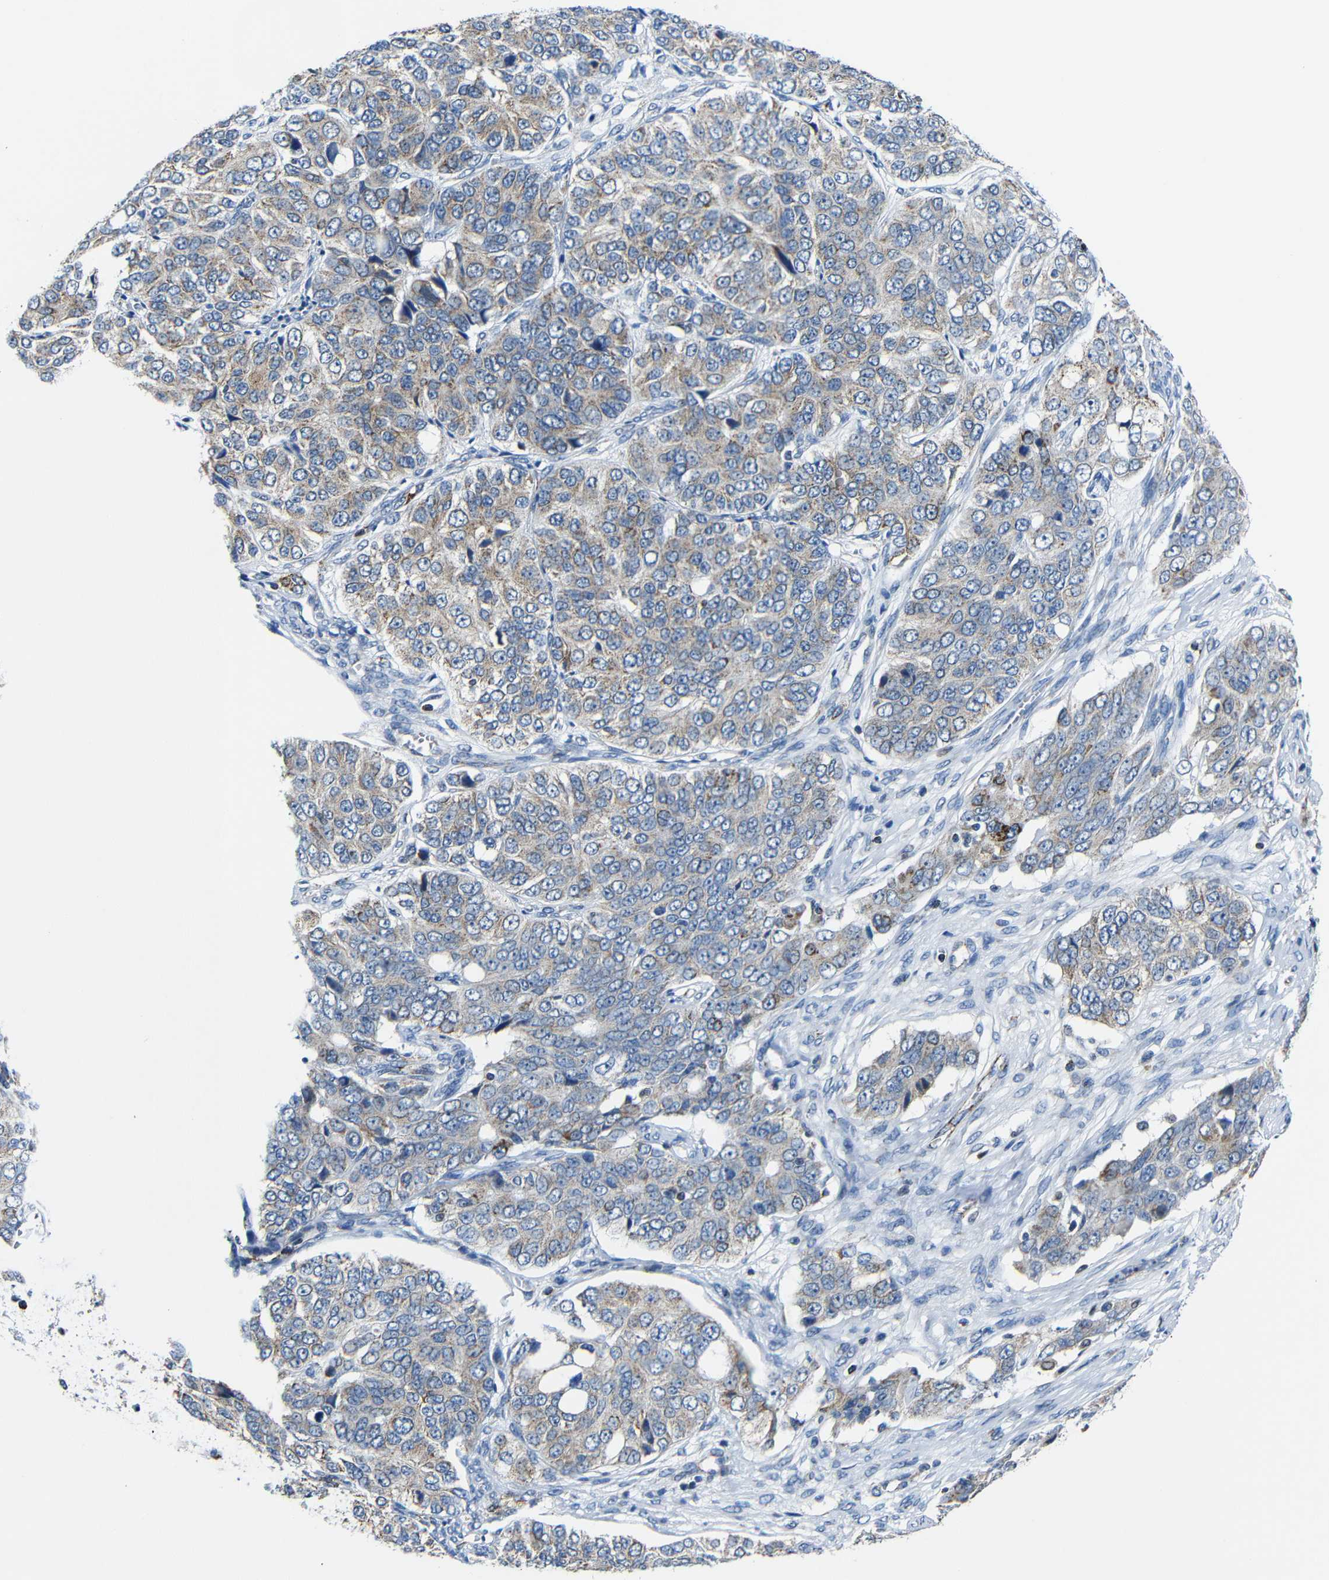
{"staining": {"intensity": "weak", "quantity": "<25%", "location": "cytoplasmic/membranous"}, "tissue": "ovarian cancer", "cell_type": "Tumor cells", "image_type": "cancer", "snomed": [{"axis": "morphology", "description": "Carcinoma, endometroid"}, {"axis": "topography", "description": "Ovary"}], "caption": "Immunohistochemistry image of neoplastic tissue: human endometroid carcinoma (ovarian) stained with DAB displays no significant protein expression in tumor cells.", "gene": "CA5B", "patient": {"sex": "female", "age": 51}}